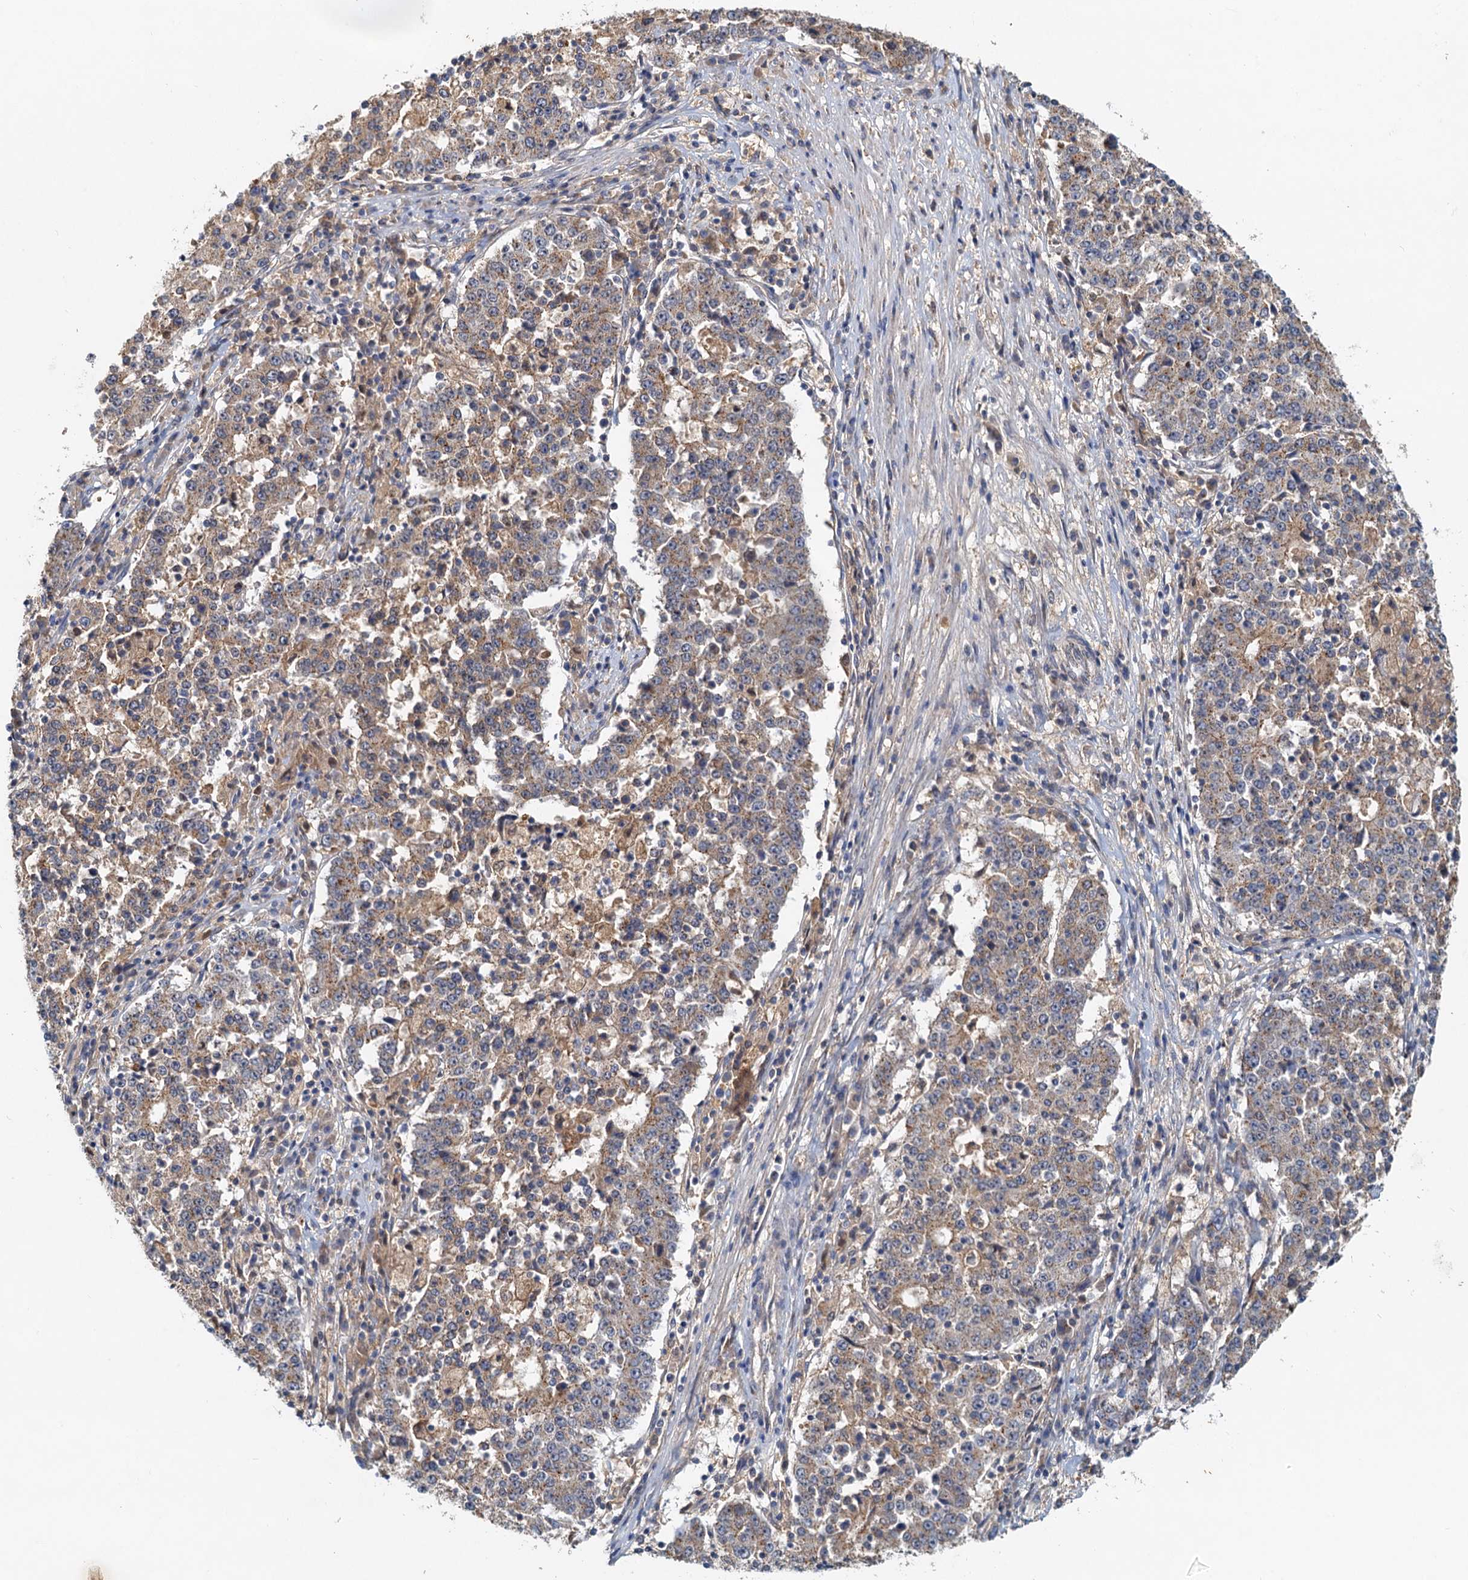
{"staining": {"intensity": "weak", "quantity": ">75%", "location": "cytoplasmic/membranous"}, "tissue": "stomach cancer", "cell_type": "Tumor cells", "image_type": "cancer", "snomed": [{"axis": "morphology", "description": "Adenocarcinoma, NOS"}, {"axis": "topography", "description": "Stomach"}], "caption": "This photomicrograph displays adenocarcinoma (stomach) stained with immunohistochemistry to label a protein in brown. The cytoplasmic/membranous of tumor cells show weak positivity for the protein. Nuclei are counter-stained blue.", "gene": "TOLLIP", "patient": {"sex": "male", "age": 59}}